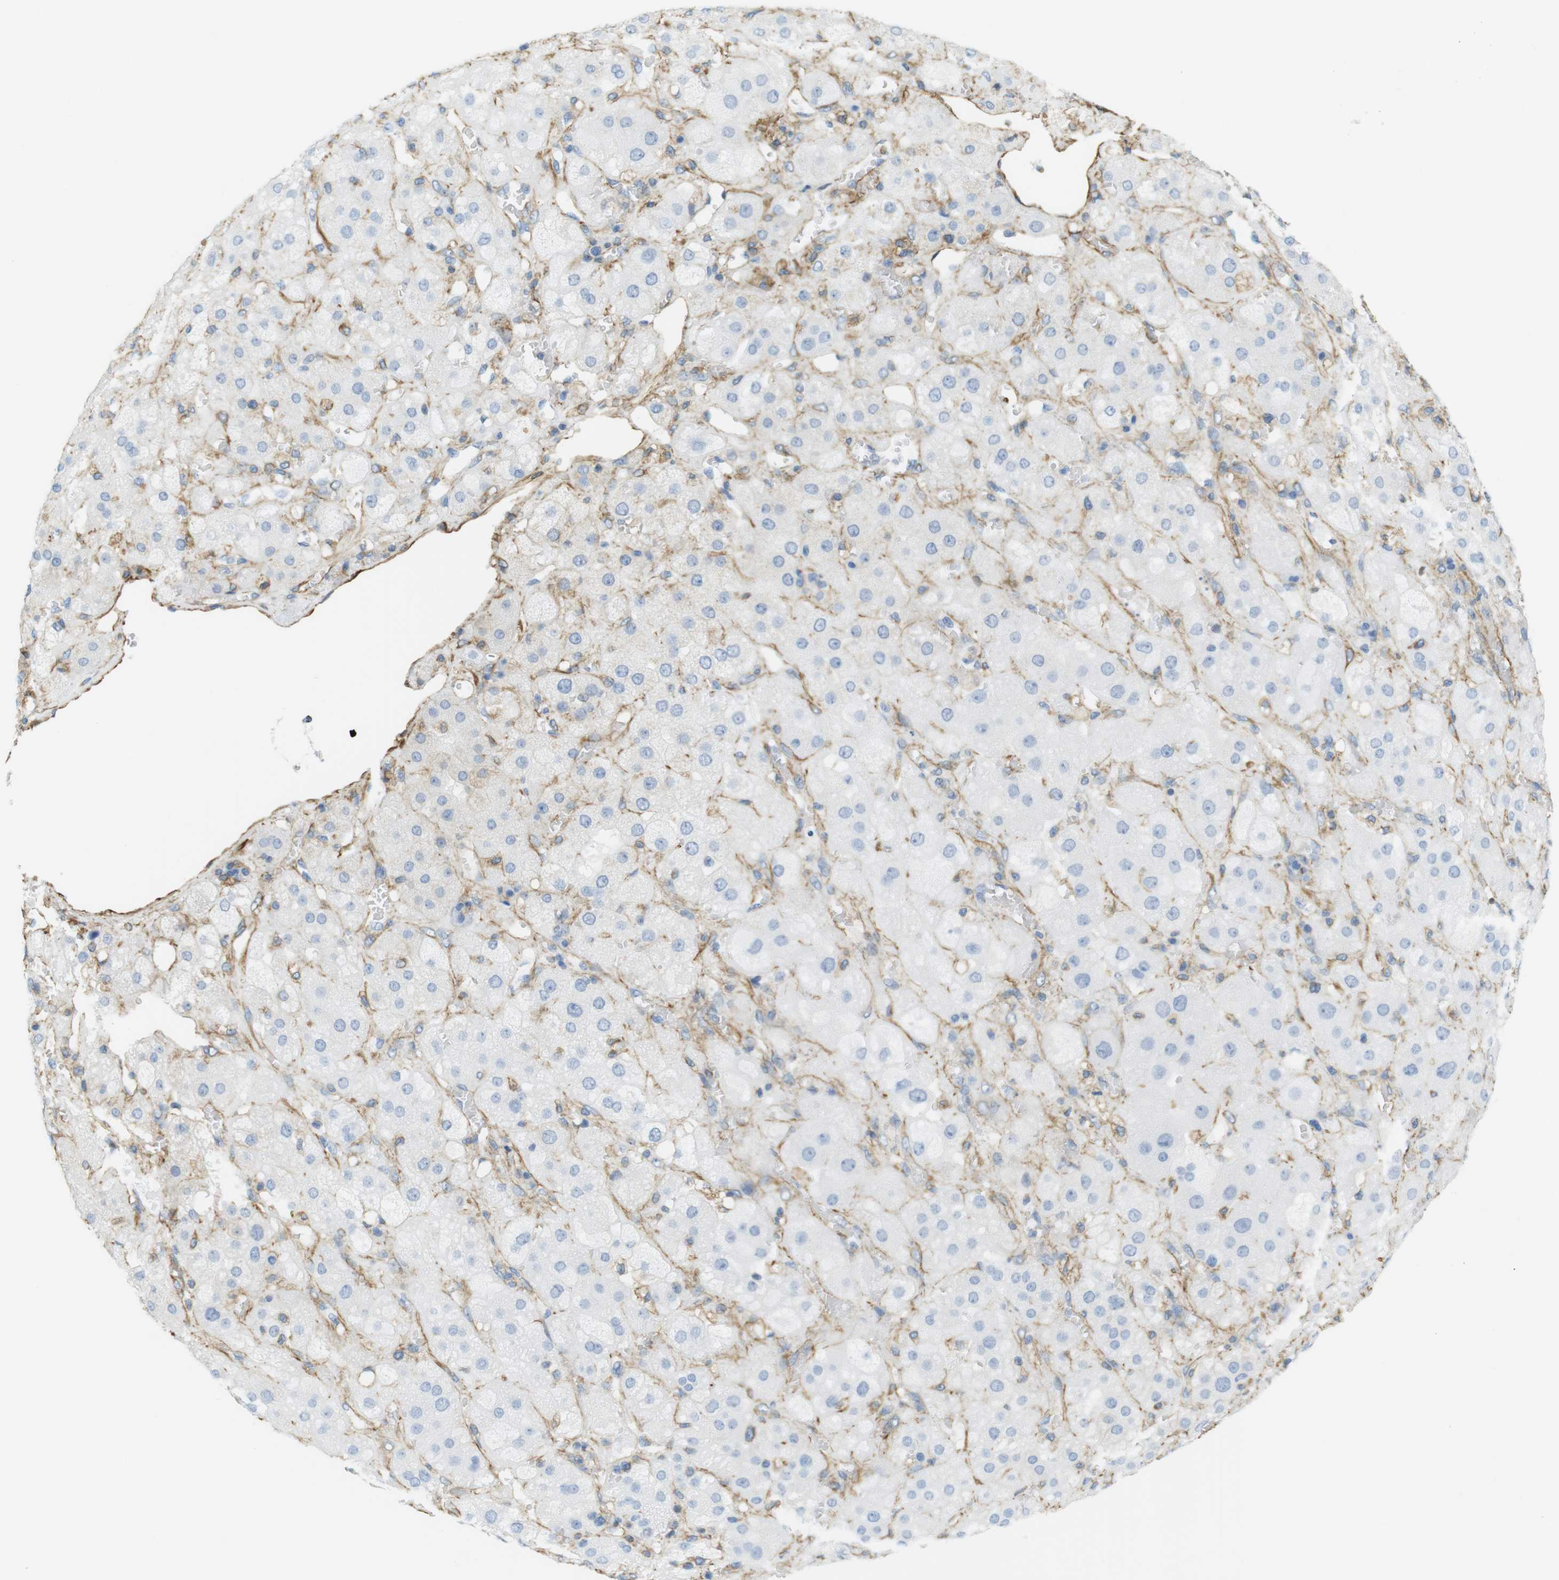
{"staining": {"intensity": "negative", "quantity": "none", "location": "none"}, "tissue": "adrenal gland", "cell_type": "Glandular cells", "image_type": "normal", "snomed": [{"axis": "morphology", "description": "Normal tissue, NOS"}, {"axis": "topography", "description": "Adrenal gland"}], "caption": "A high-resolution image shows IHC staining of benign adrenal gland, which demonstrates no significant expression in glandular cells.", "gene": "MS4A10", "patient": {"sex": "female", "age": 47}}